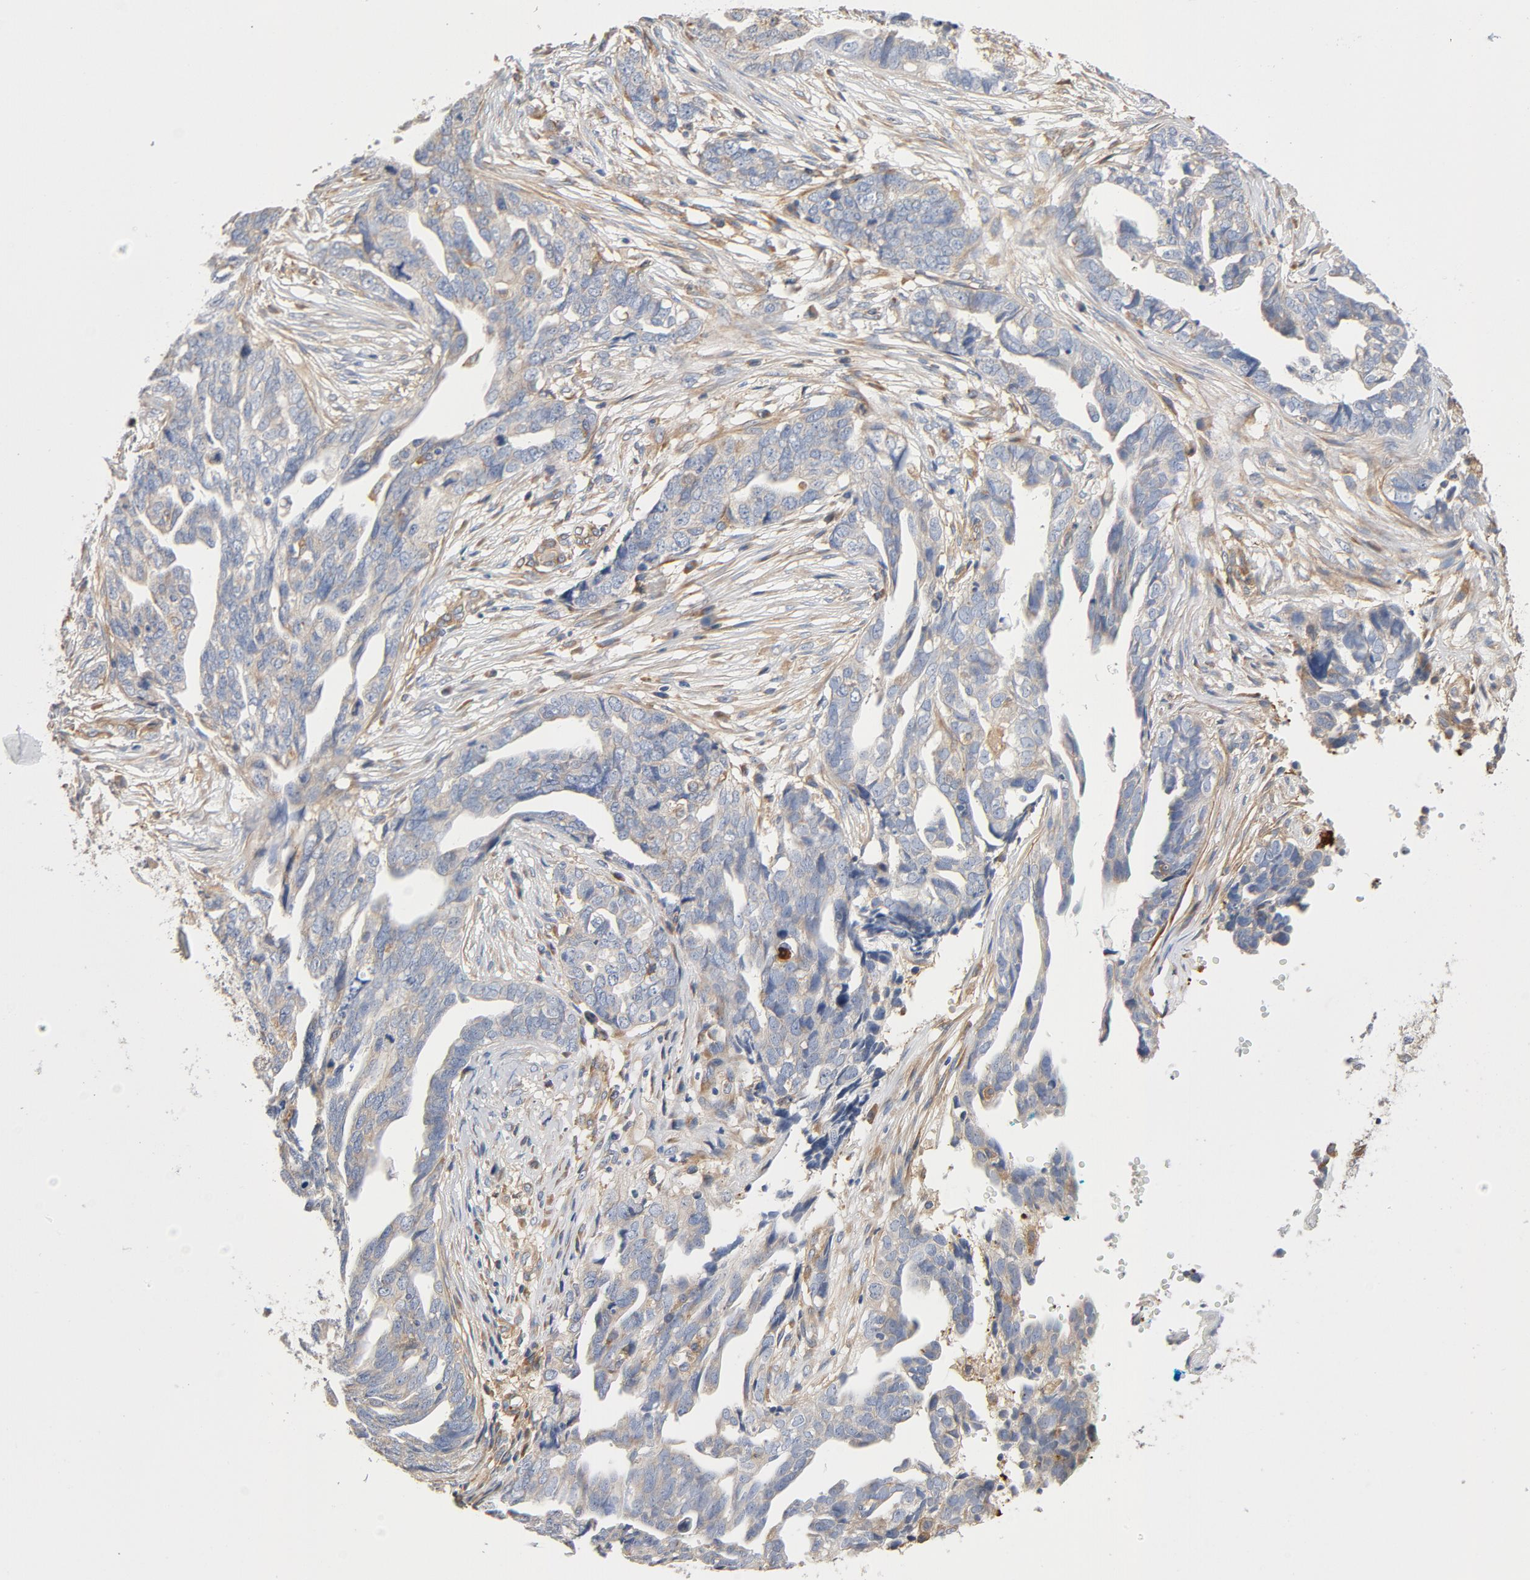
{"staining": {"intensity": "weak", "quantity": "25%-75%", "location": "cytoplasmic/membranous"}, "tissue": "ovarian cancer", "cell_type": "Tumor cells", "image_type": "cancer", "snomed": [{"axis": "morphology", "description": "Normal tissue, NOS"}, {"axis": "morphology", "description": "Cystadenocarcinoma, serous, NOS"}, {"axis": "topography", "description": "Fallopian tube"}, {"axis": "topography", "description": "Ovary"}], "caption": "A brown stain highlights weak cytoplasmic/membranous staining of a protein in human ovarian cancer (serous cystadenocarcinoma) tumor cells. (Stains: DAB in brown, nuclei in blue, Microscopy: brightfield microscopy at high magnification).", "gene": "ILK", "patient": {"sex": "female", "age": 56}}